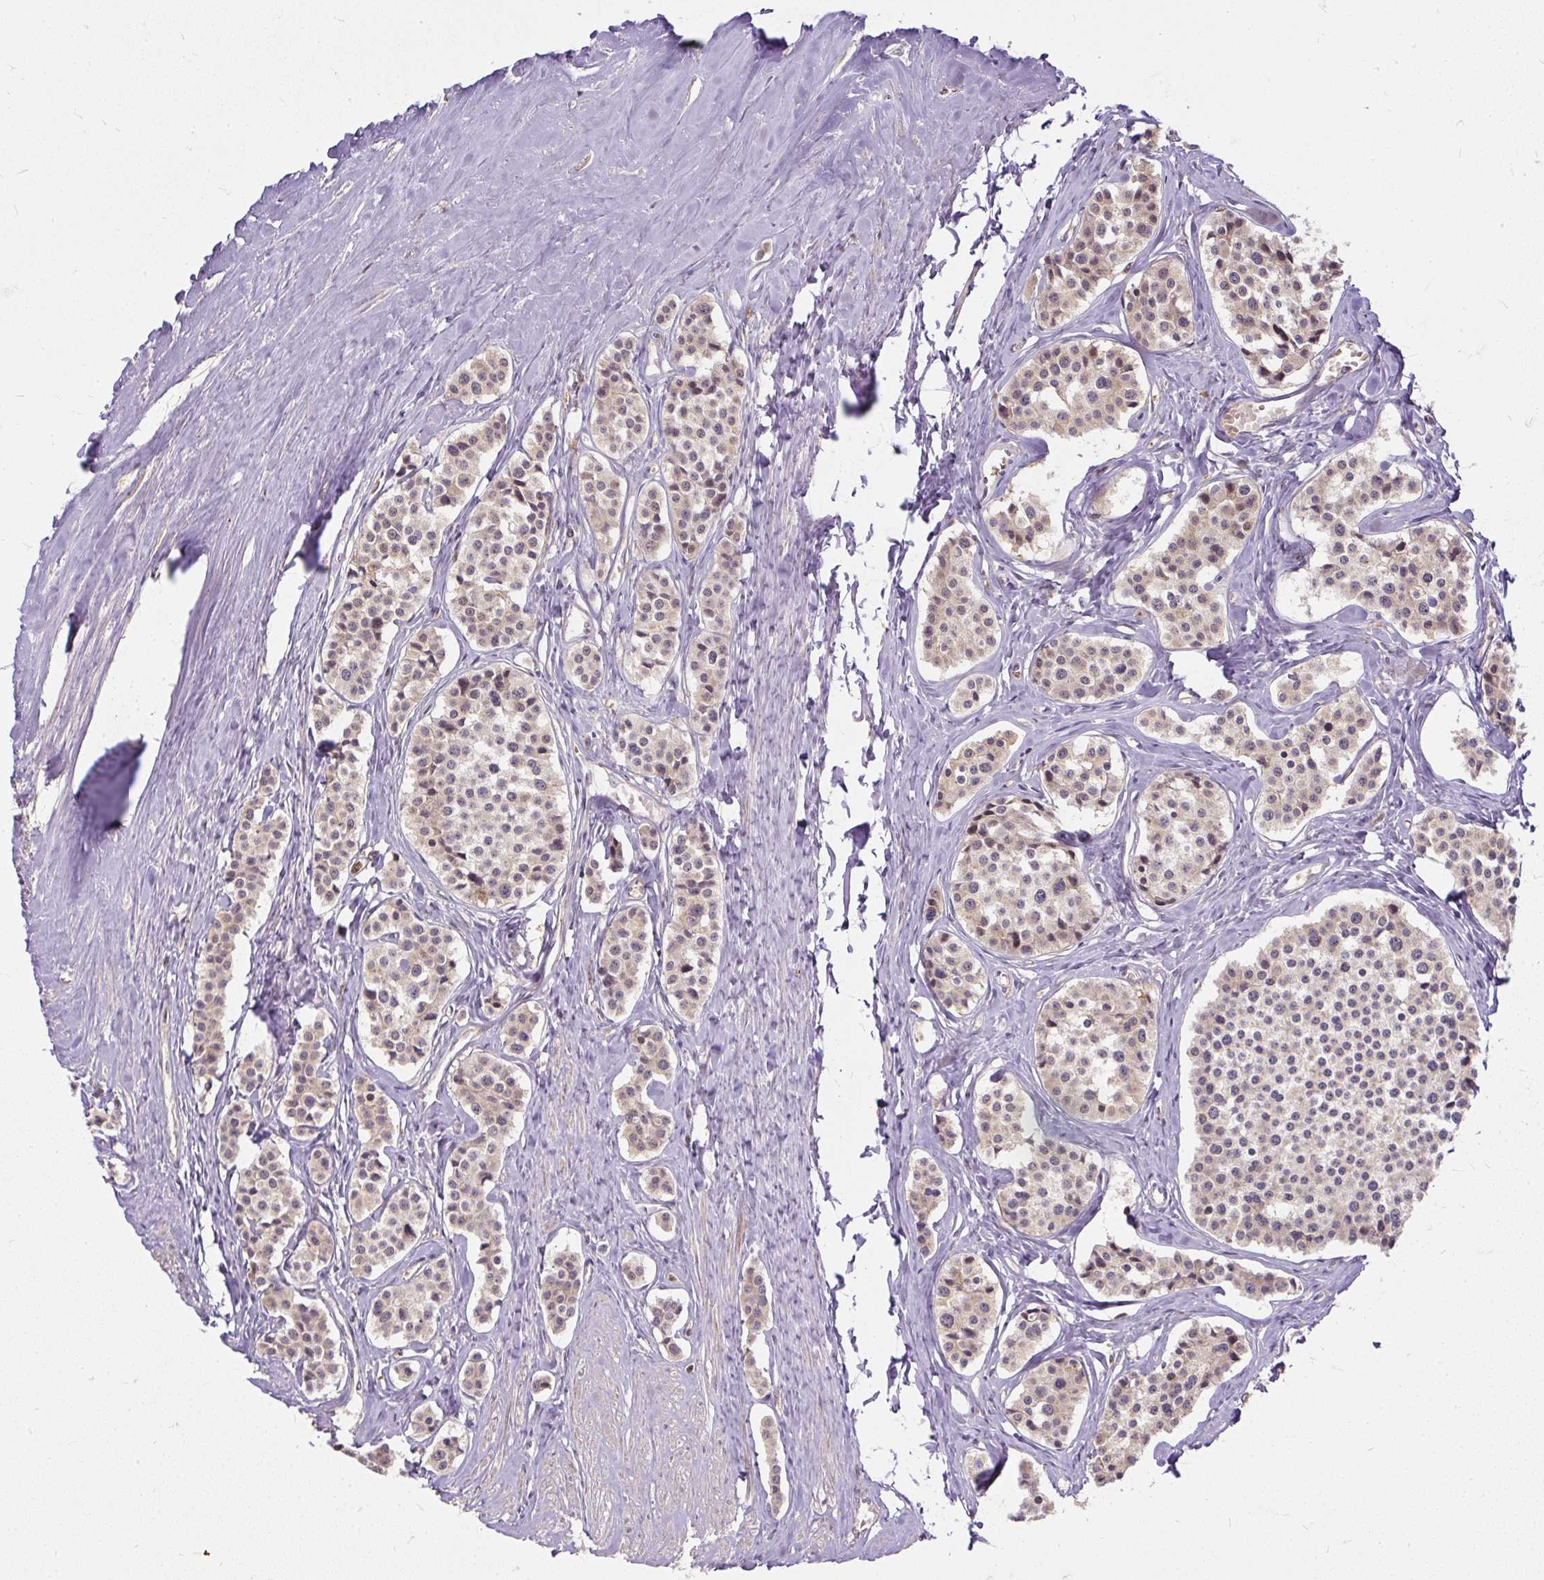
{"staining": {"intensity": "weak", "quantity": "25%-75%", "location": "cytoplasmic/membranous"}, "tissue": "carcinoid", "cell_type": "Tumor cells", "image_type": "cancer", "snomed": [{"axis": "morphology", "description": "Carcinoid, malignant, NOS"}, {"axis": "topography", "description": "Small intestine"}], "caption": "This image exhibits immunohistochemistry staining of carcinoid, with low weak cytoplasmic/membranous expression in approximately 25%-75% of tumor cells.", "gene": "AP5S1", "patient": {"sex": "male", "age": 60}}